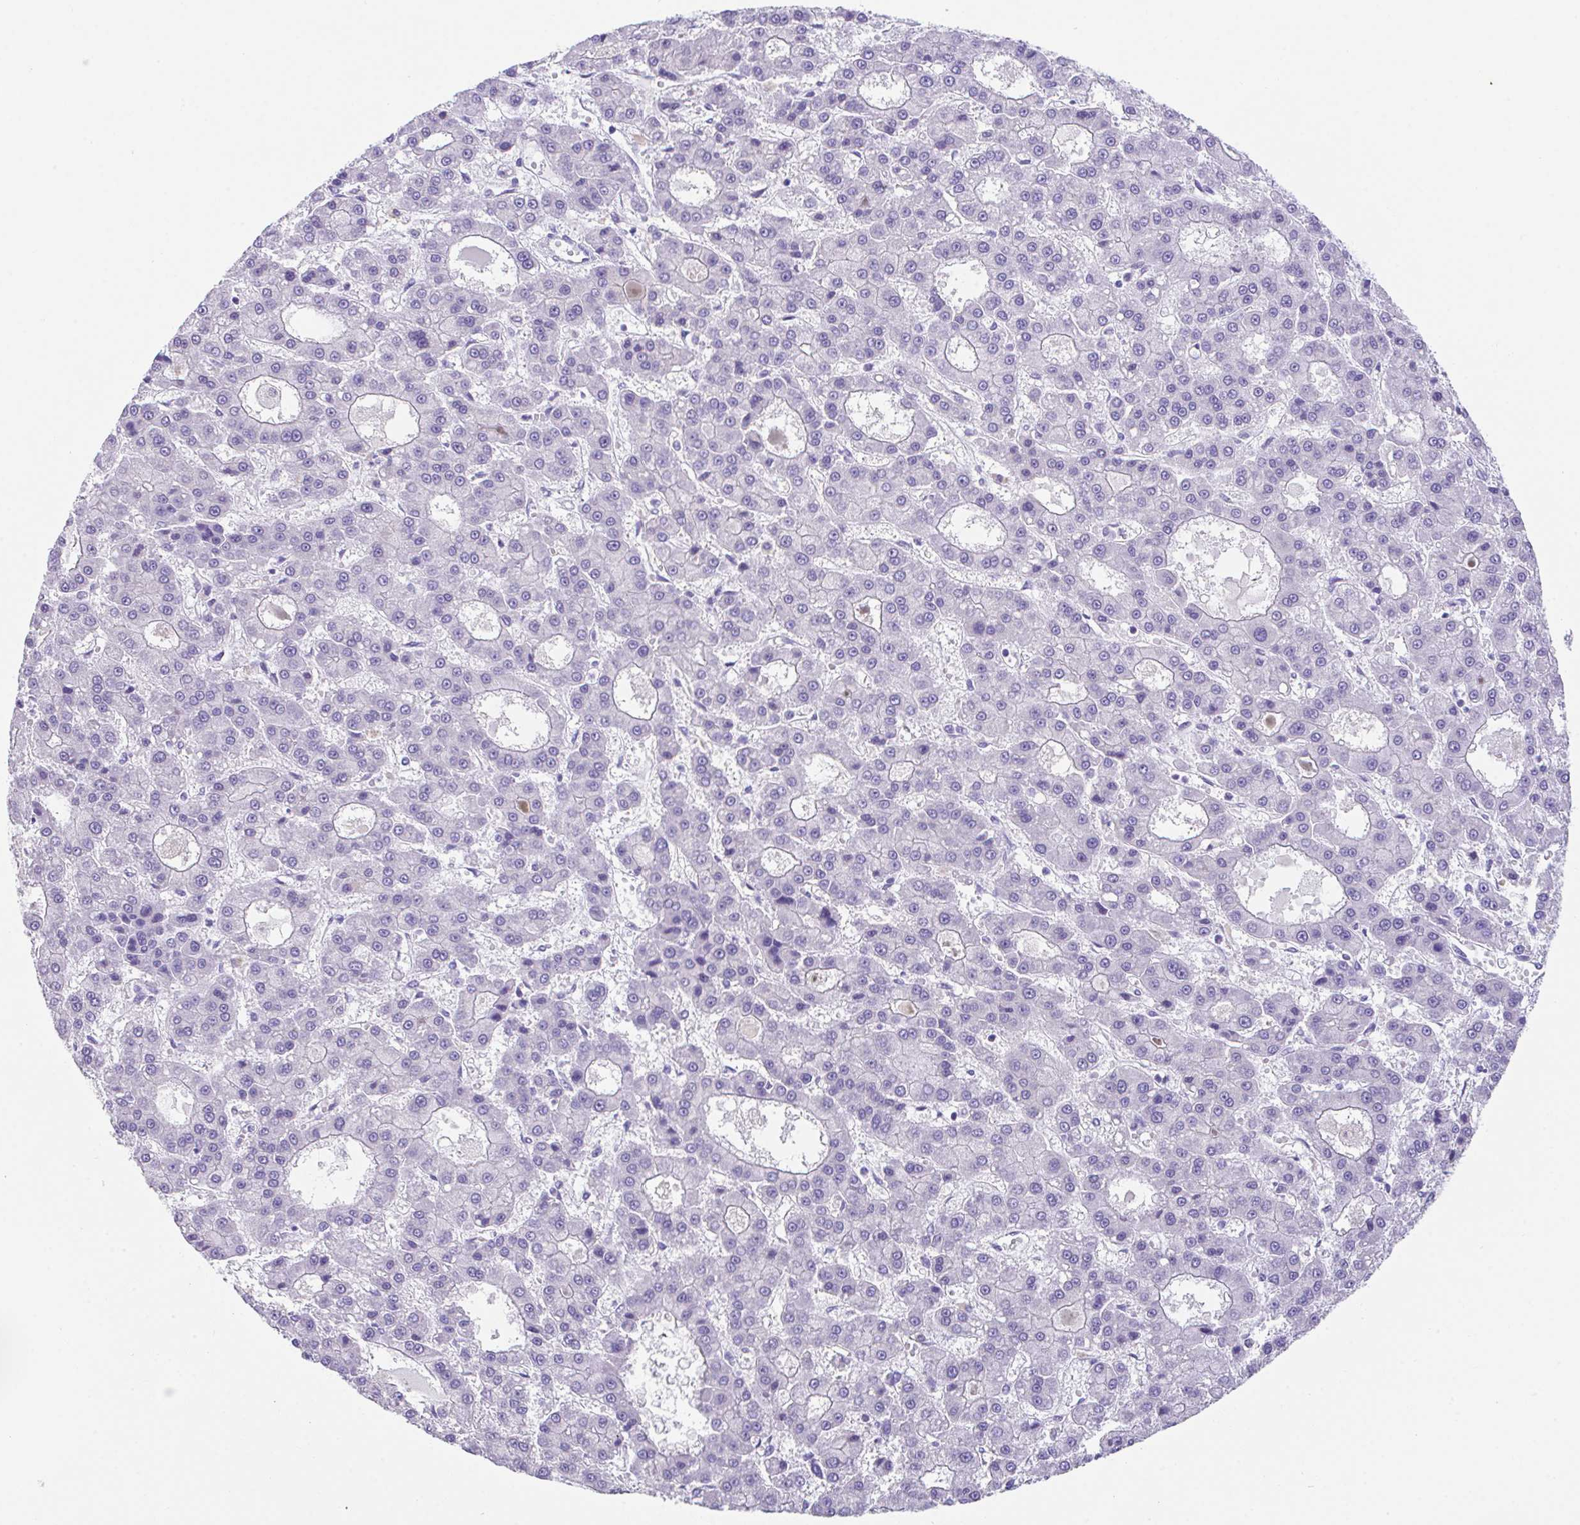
{"staining": {"intensity": "negative", "quantity": "none", "location": "none"}, "tissue": "liver cancer", "cell_type": "Tumor cells", "image_type": "cancer", "snomed": [{"axis": "morphology", "description": "Carcinoma, Hepatocellular, NOS"}, {"axis": "topography", "description": "Liver"}], "caption": "Human liver cancer stained for a protein using immunohistochemistry shows no positivity in tumor cells.", "gene": "HACD4", "patient": {"sex": "male", "age": 70}}